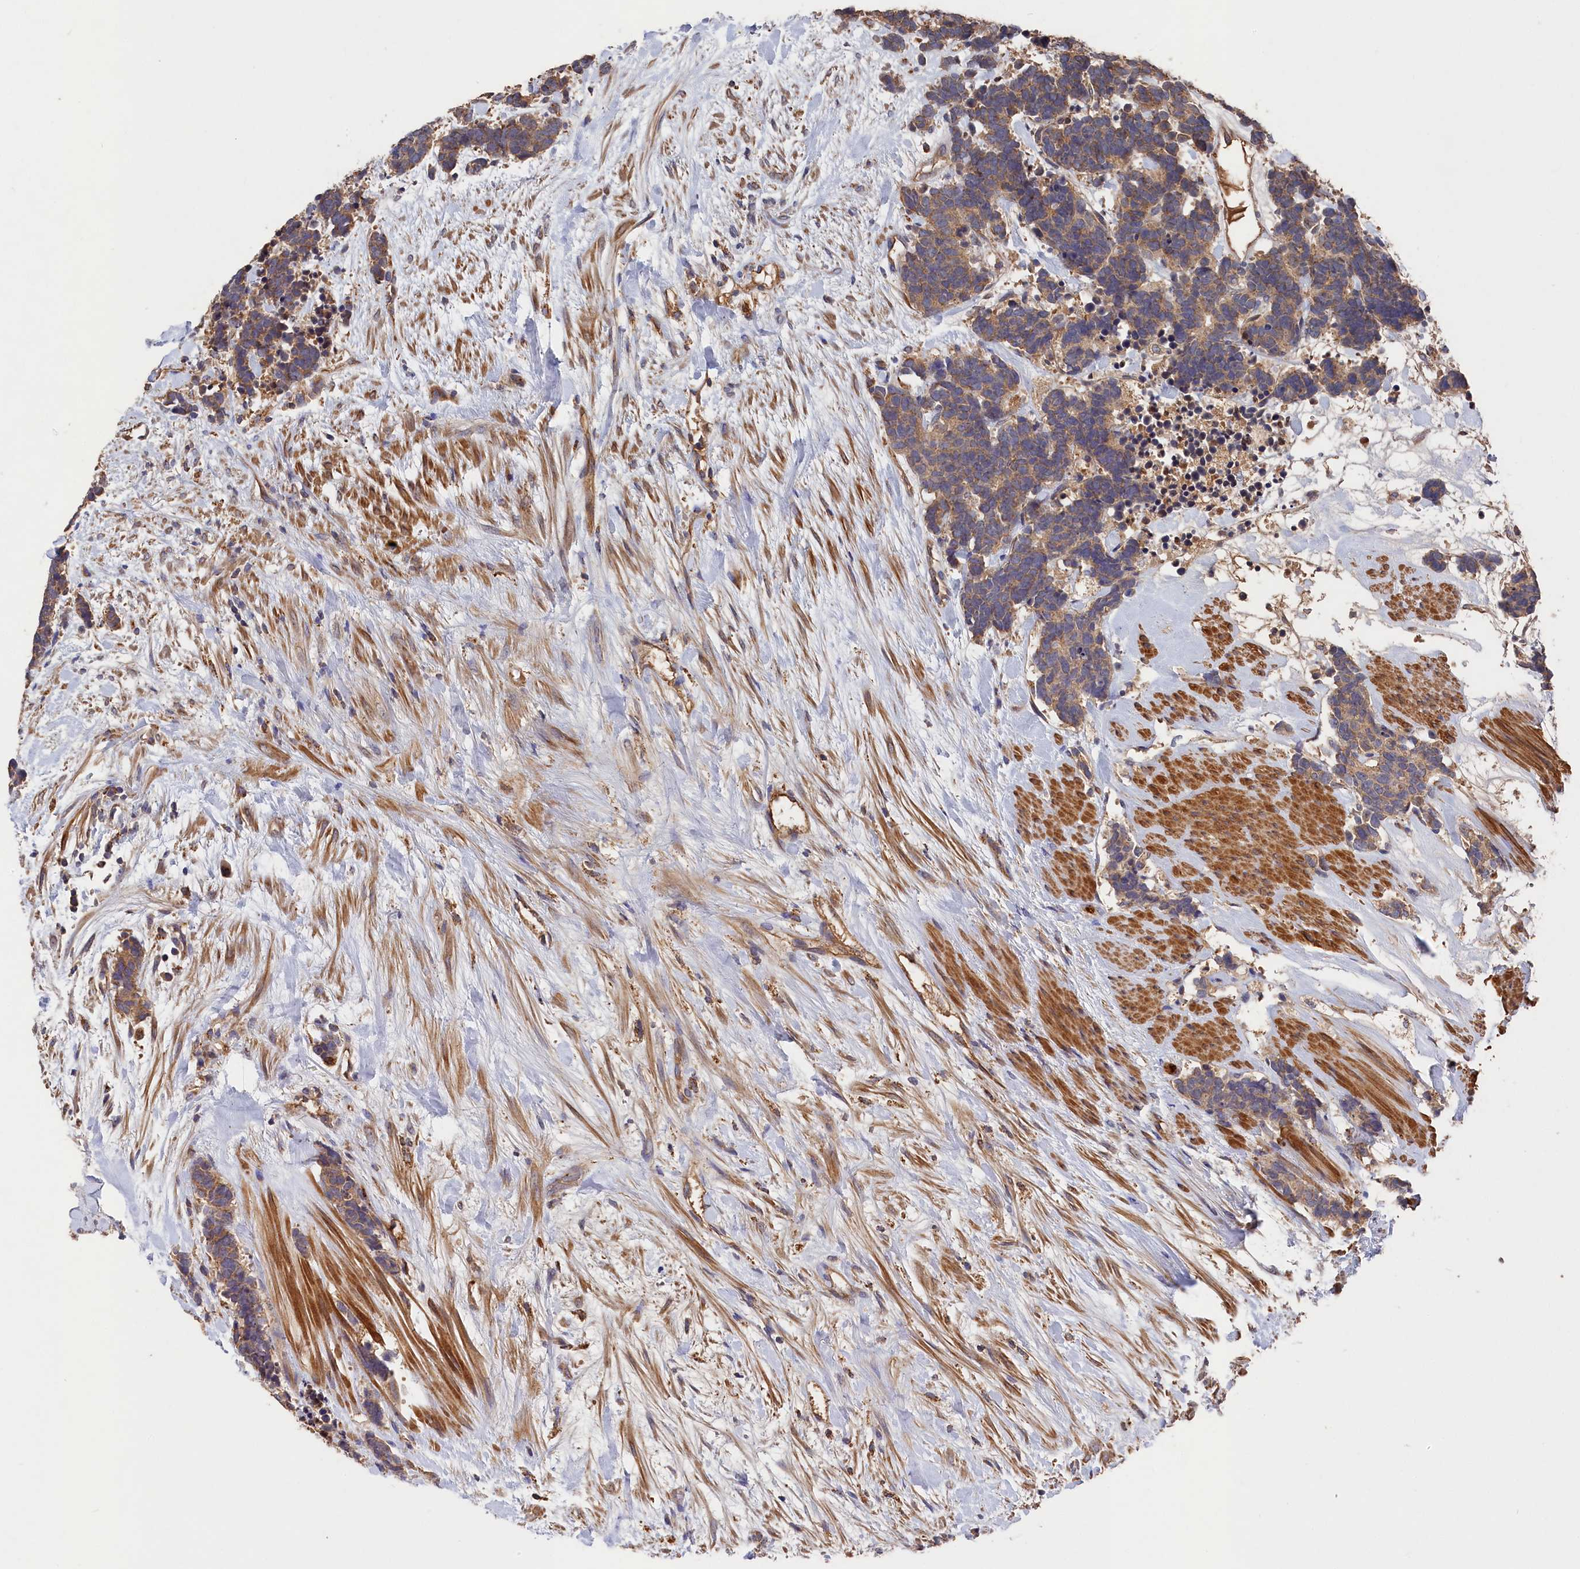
{"staining": {"intensity": "weak", "quantity": ">75%", "location": "cytoplasmic/membranous"}, "tissue": "carcinoid", "cell_type": "Tumor cells", "image_type": "cancer", "snomed": [{"axis": "morphology", "description": "Carcinoma, NOS"}, {"axis": "morphology", "description": "Carcinoid, malignant, NOS"}, {"axis": "topography", "description": "Prostate"}], "caption": "The micrograph demonstrates a brown stain indicating the presence of a protein in the cytoplasmic/membranous of tumor cells in carcinoma. Nuclei are stained in blue.", "gene": "DHRS11", "patient": {"sex": "male", "age": 57}}